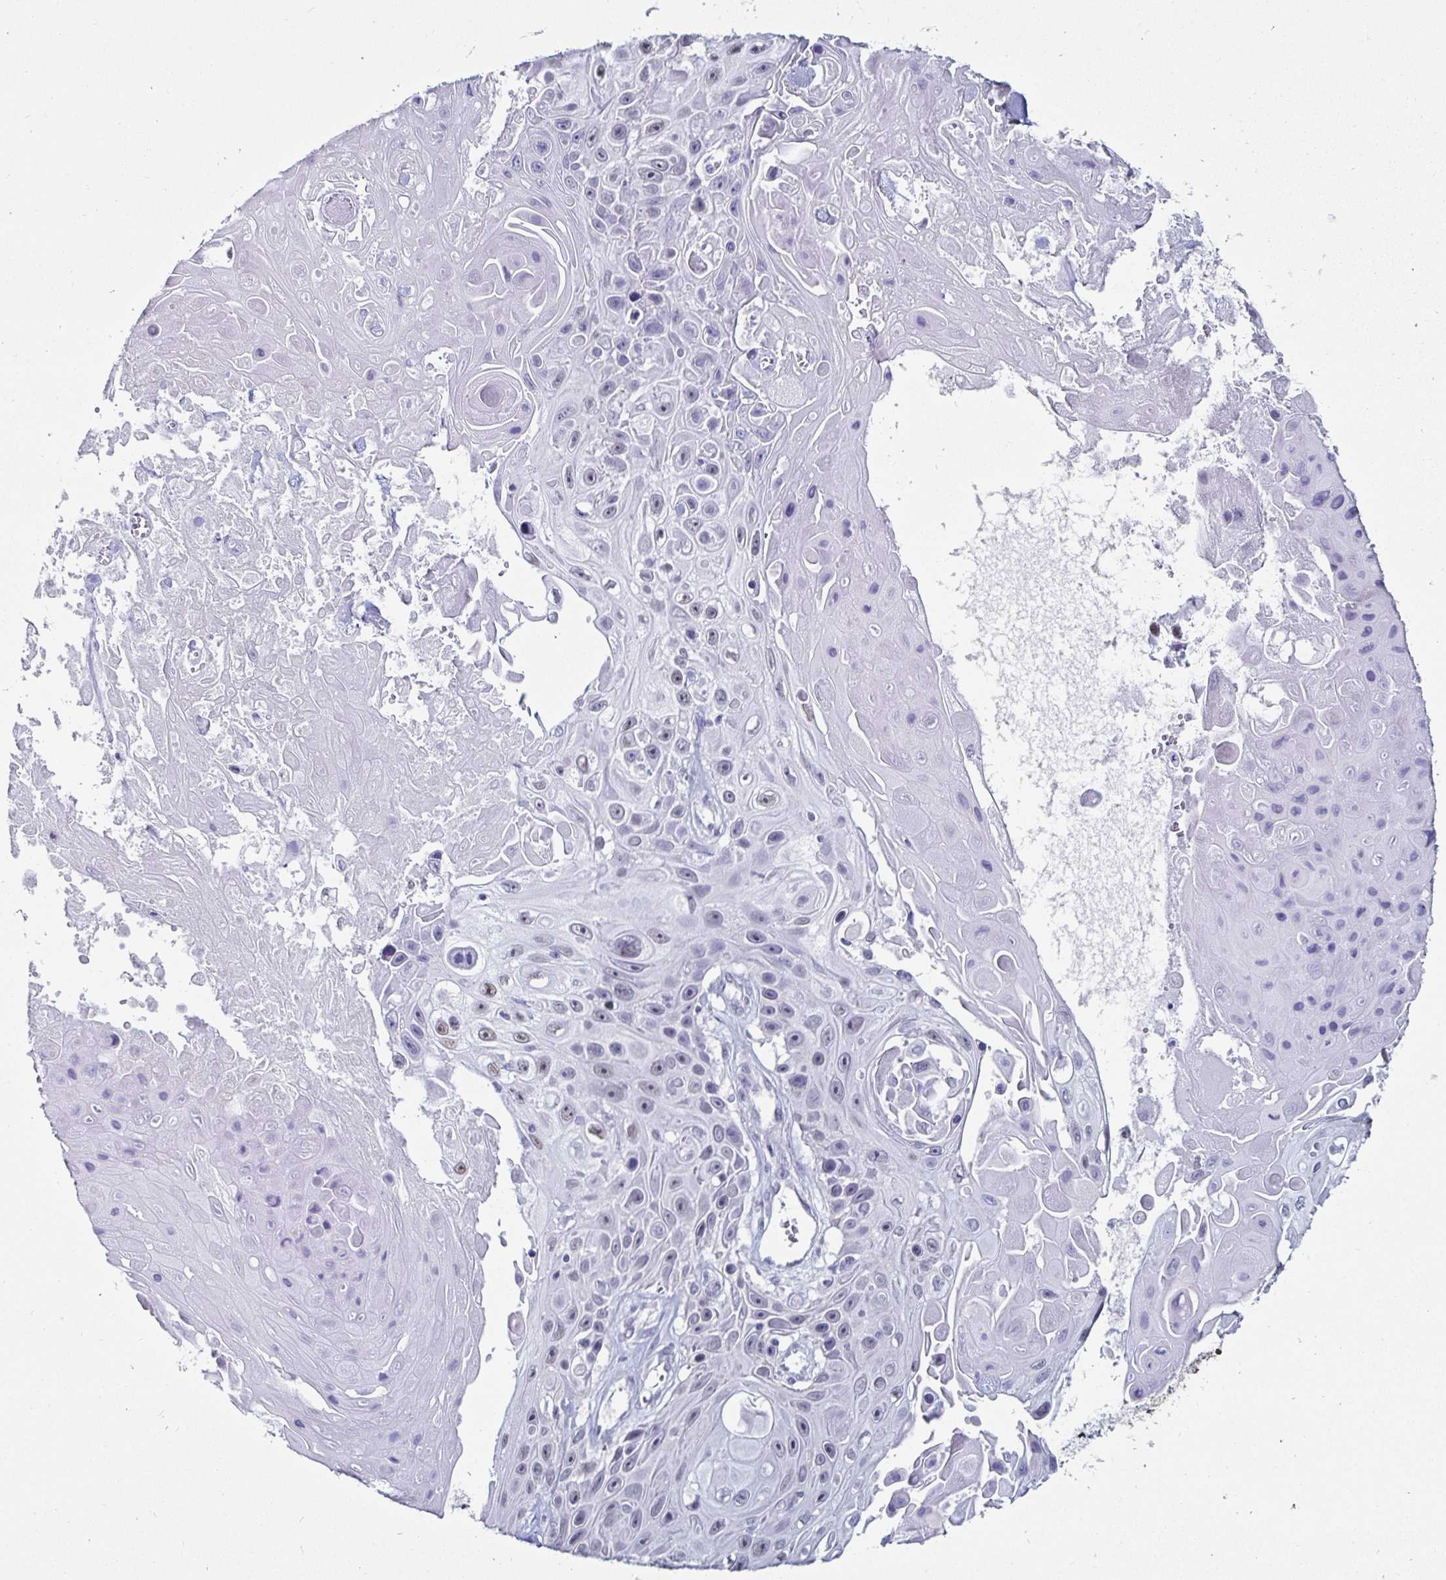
{"staining": {"intensity": "negative", "quantity": "none", "location": "none"}, "tissue": "skin cancer", "cell_type": "Tumor cells", "image_type": "cancer", "snomed": [{"axis": "morphology", "description": "Squamous cell carcinoma, NOS"}, {"axis": "topography", "description": "Skin"}], "caption": "Tumor cells are negative for protein expression in human skin squamous cell carcinoma.", "gene": "DDX39B", "patient": {"sex": "male", "age": 82}}